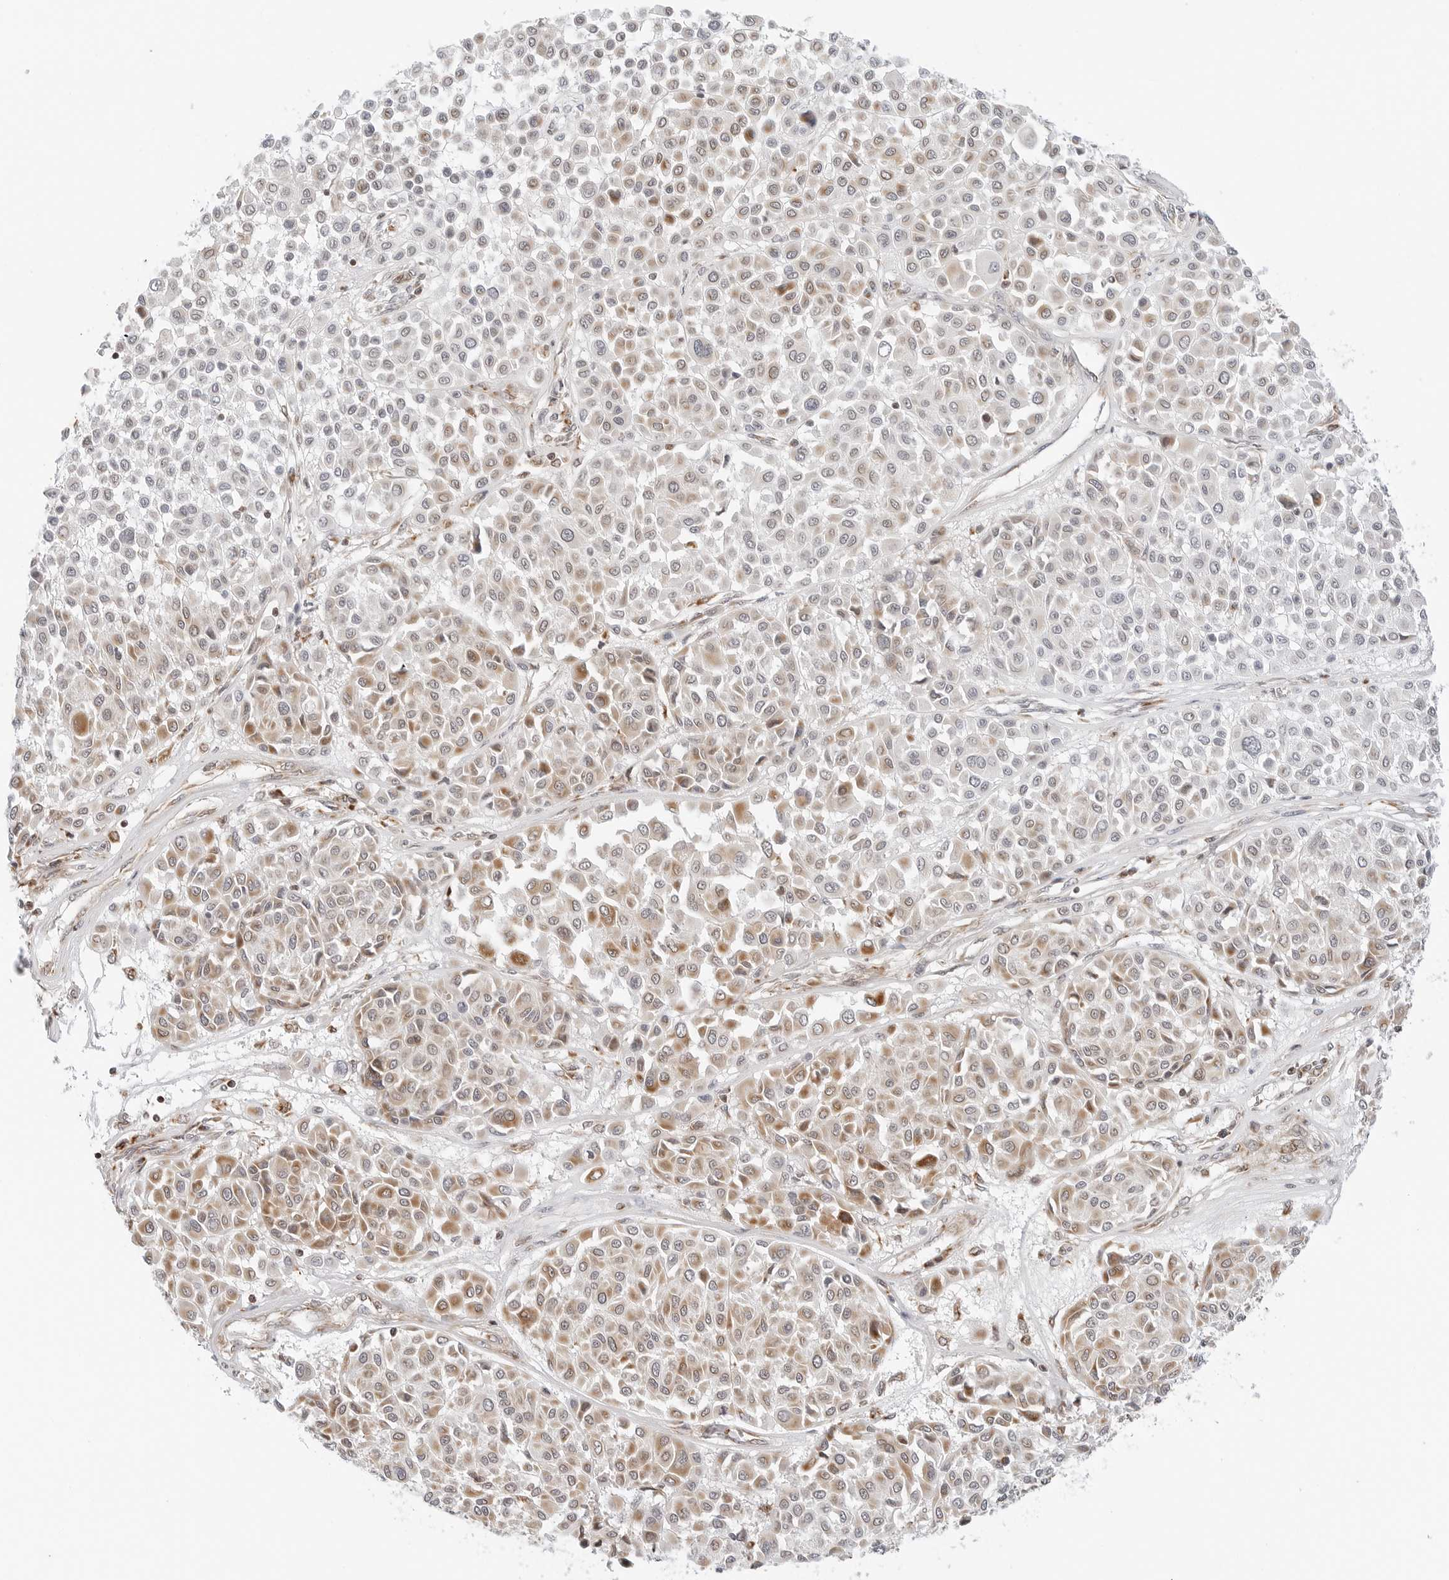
{"staining": {"intensity": "moderate", "quantity": "25%-75%", "location": "cytoplasmic/membranous"}, "tissue": "melanoma", "cell_type": "Tumor cells", "image_type": "cancer", "snomed": [{"axis": "morphology", "description": "Malignant melanoma, Metastatic site"}, {"axis": "topography", "description": "Soft tissue"}], "caption": "Protein analysis of malignant melanoma (metastatic site) tissue reveals moderate cytoplasmic/membranous positivity in about 25%-75% of tumor cells.", "gene": "DYRK4", "patient": {"sex": "male", "age": 41}}